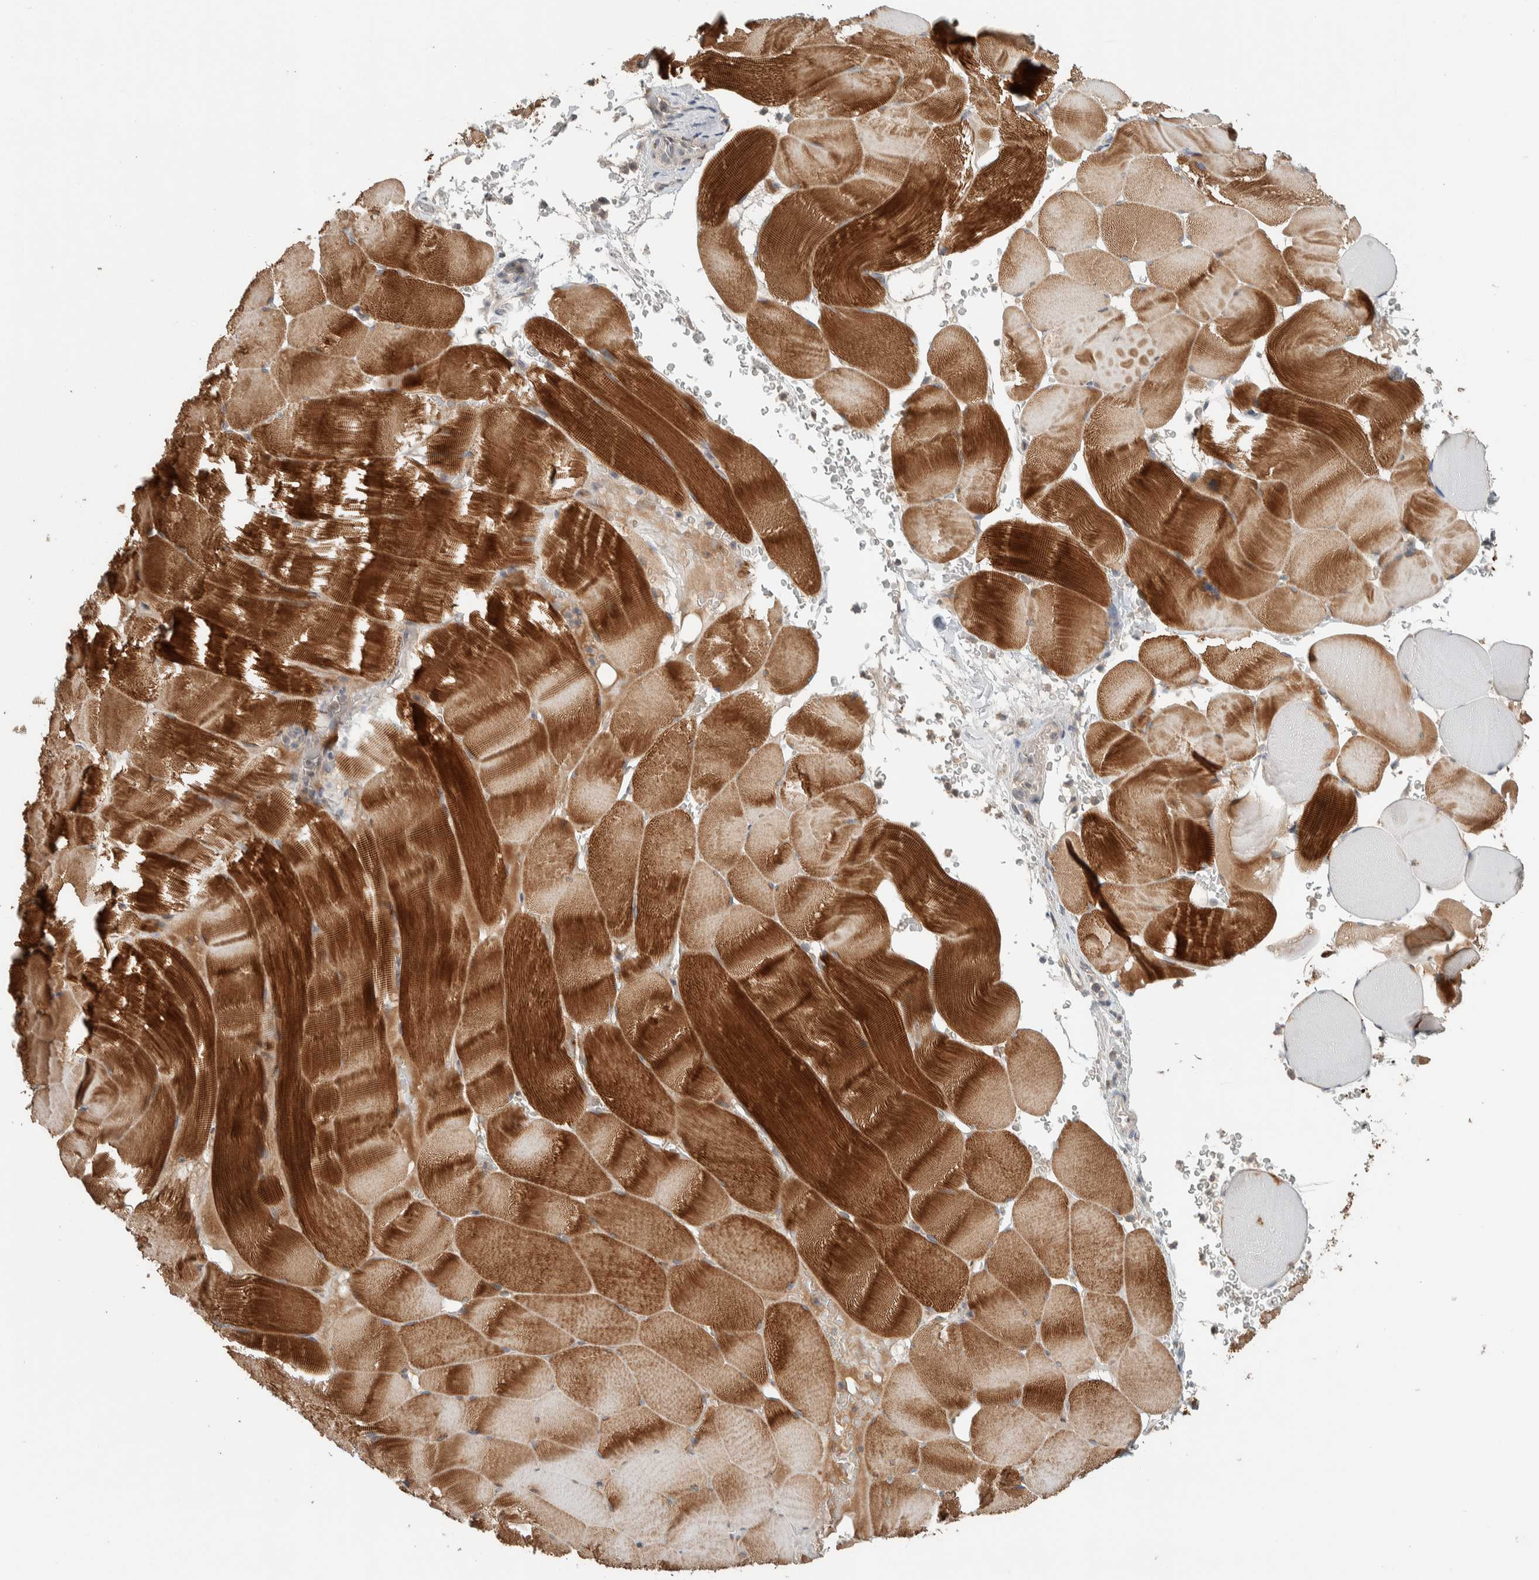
{"staining": {"intensity": "strong", "quantity": ">75%", "location": "cytoplasmic/membranous"}, "tissue": "skeletal muscle", "cell_type": "Myocytes", "image_type": "normal", "snomed": [{"axis": "morphology", "description": "Normal tissue, NOS"}, {"axis": "topography", "description": "Skeletal muscle"}], "caption": "A high-resolution image shows immunohistochemistry staining of normal skeletal muscle, which demonstrates strong cytoplasmic/membranous expression in about >75% of myocytes. (DAB (3,3'-diaminobenzidine) = brown stain, brightfield microscopy at high magnification).", "gene": "NBR1", "patient": {"sex": "male", "age": 62}}